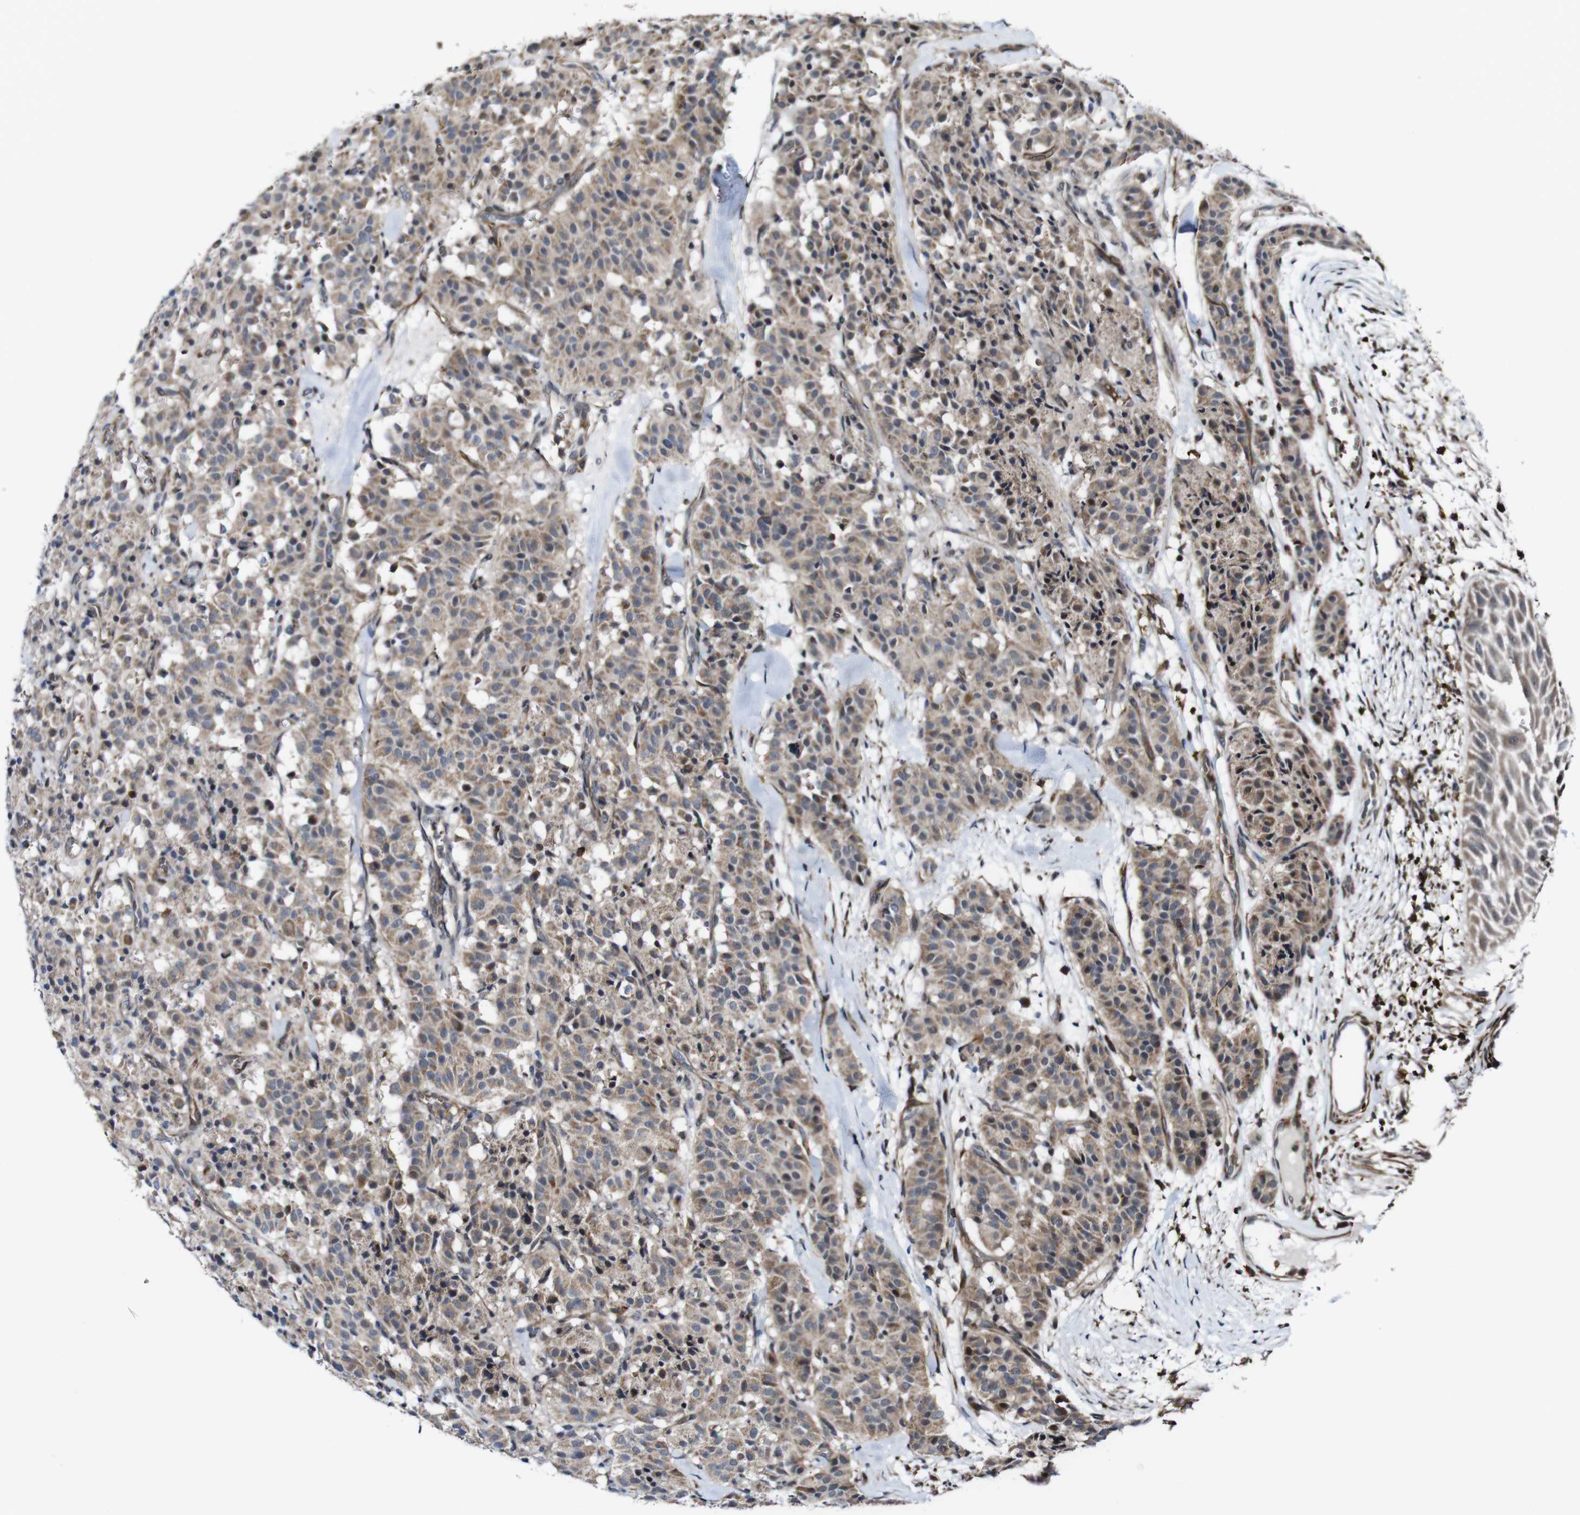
{"staining": {"intensity": "weak", "quantity": ">75%", "location": "cytoplasmic/membranous"}, "tissue": "carcinoid", "cell_type": "Tumor cells", "image_type": "cancer", "snomed": [{"axis": "morphology", "description": "Carcinoid, malignant, NOS"}, {"axis": "topography", "description": "Lung"}], "caption": "The histopathology image displays staining of malignant carcinoid, revealing weak cytoplasmic/membranous protein positivity (brown color) within tumor cells. The staining was performed using DAB, with brown indicating positive protein expression. Nuclei are stained blue with hematoxylin.", "gene": "JAK2", "patient": {"sex": "male", "age": 30}}